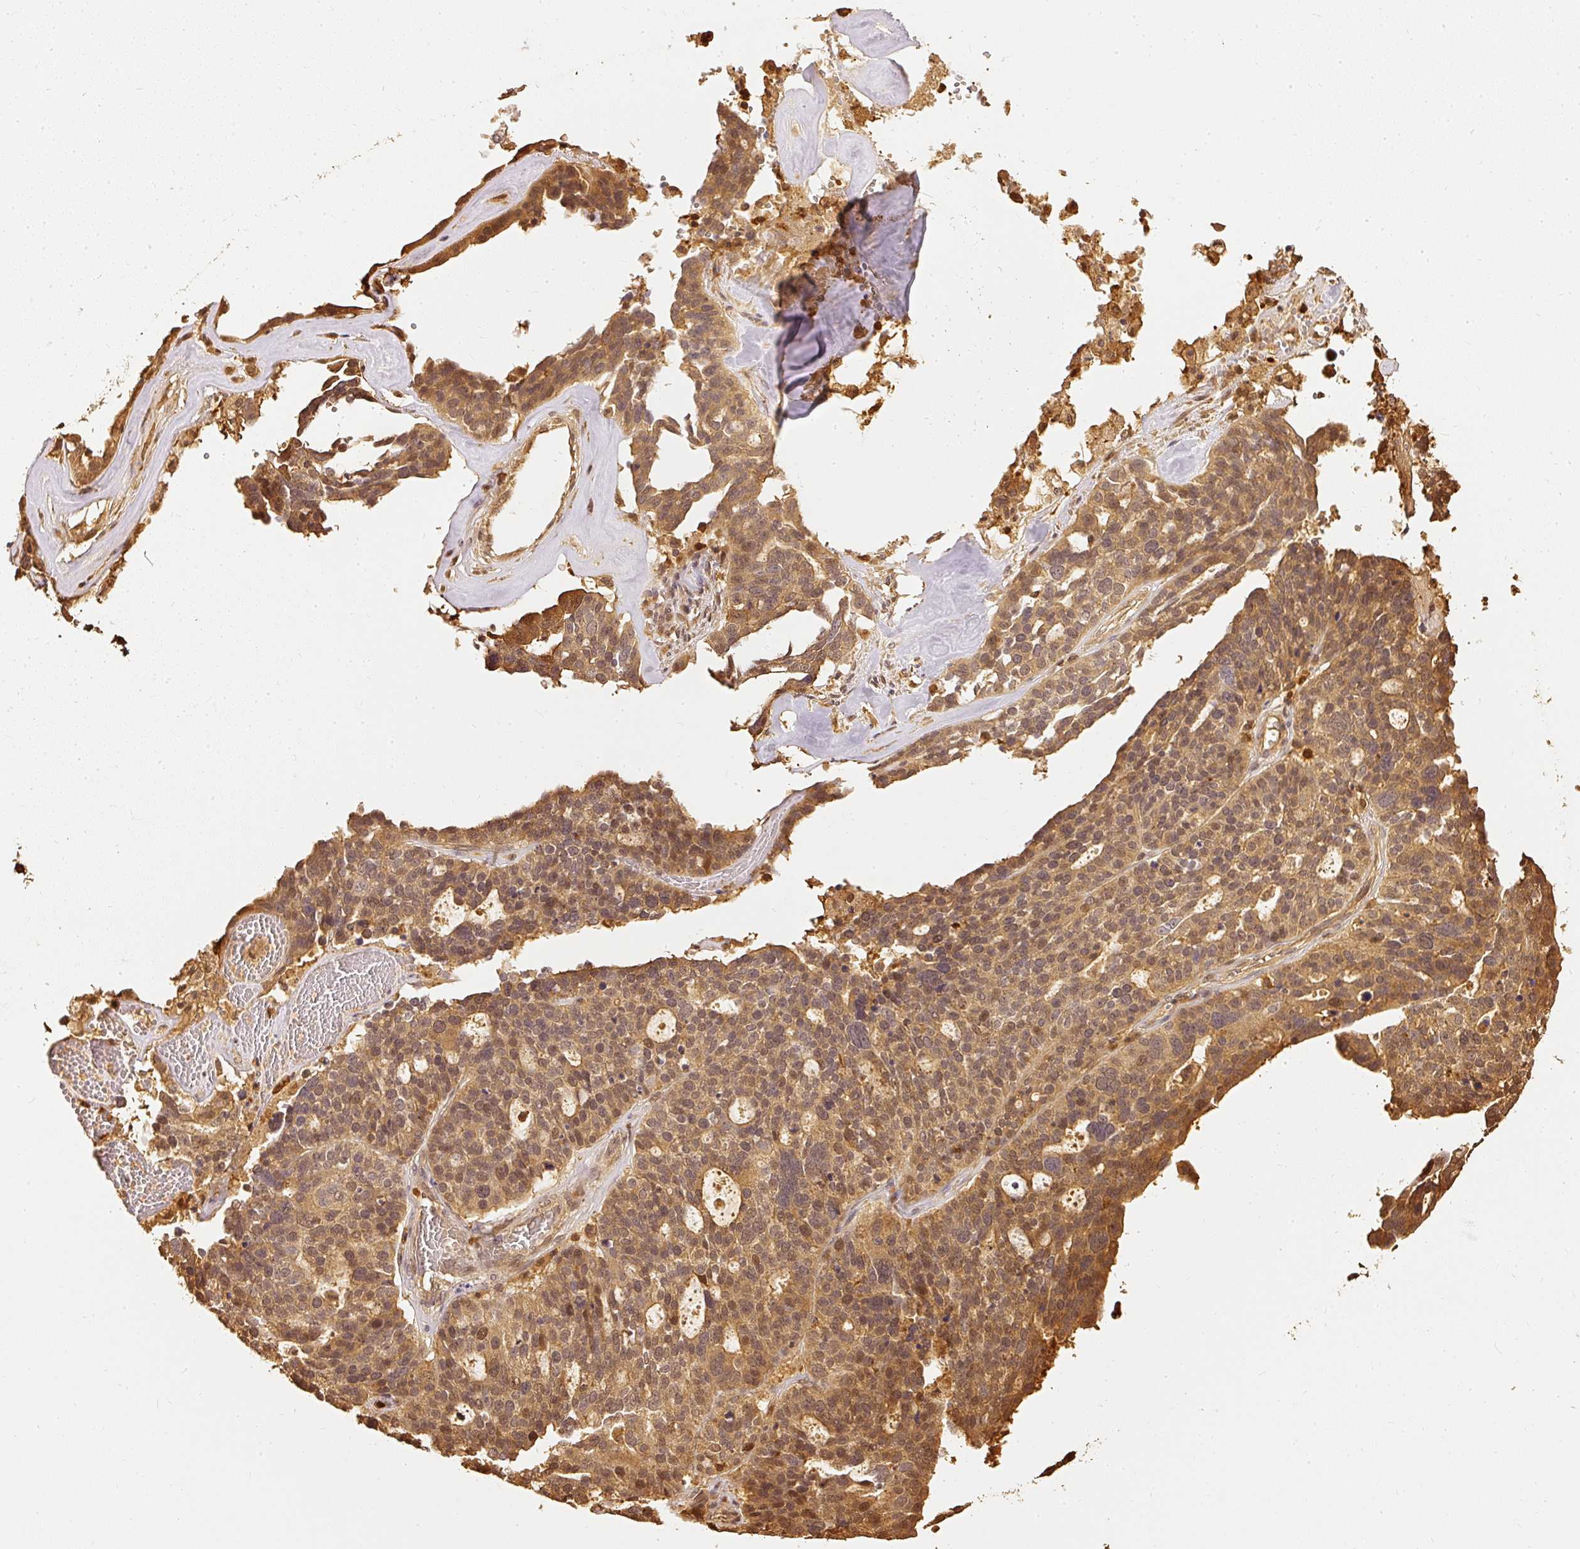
{"staining": {"intensity": "moderate", "quantity": ">75%", "location": "cytoplasmic/membranous,nuclear"}, "tissue": "ovarian cancer", "cell_type": "Tumor cells", "image_type": "cancer", "snomed": [{"axis": "morphology", "description": "Cystadenocarcinoma, serous, NOS"}, {"axis": "topography", "description": "Ovary"}], "caption": "A medium amount of moderate cytoplasmic/membranous and nuclear staining is present in approximately >75% of tumor cells in ovarian serous cystadenocarcinoma tissue. (brown staining indicates protein expression, while blue staining denotes nuclei).", "gene": "PFN1", "patient": {"sex": "female", "age": 59}}